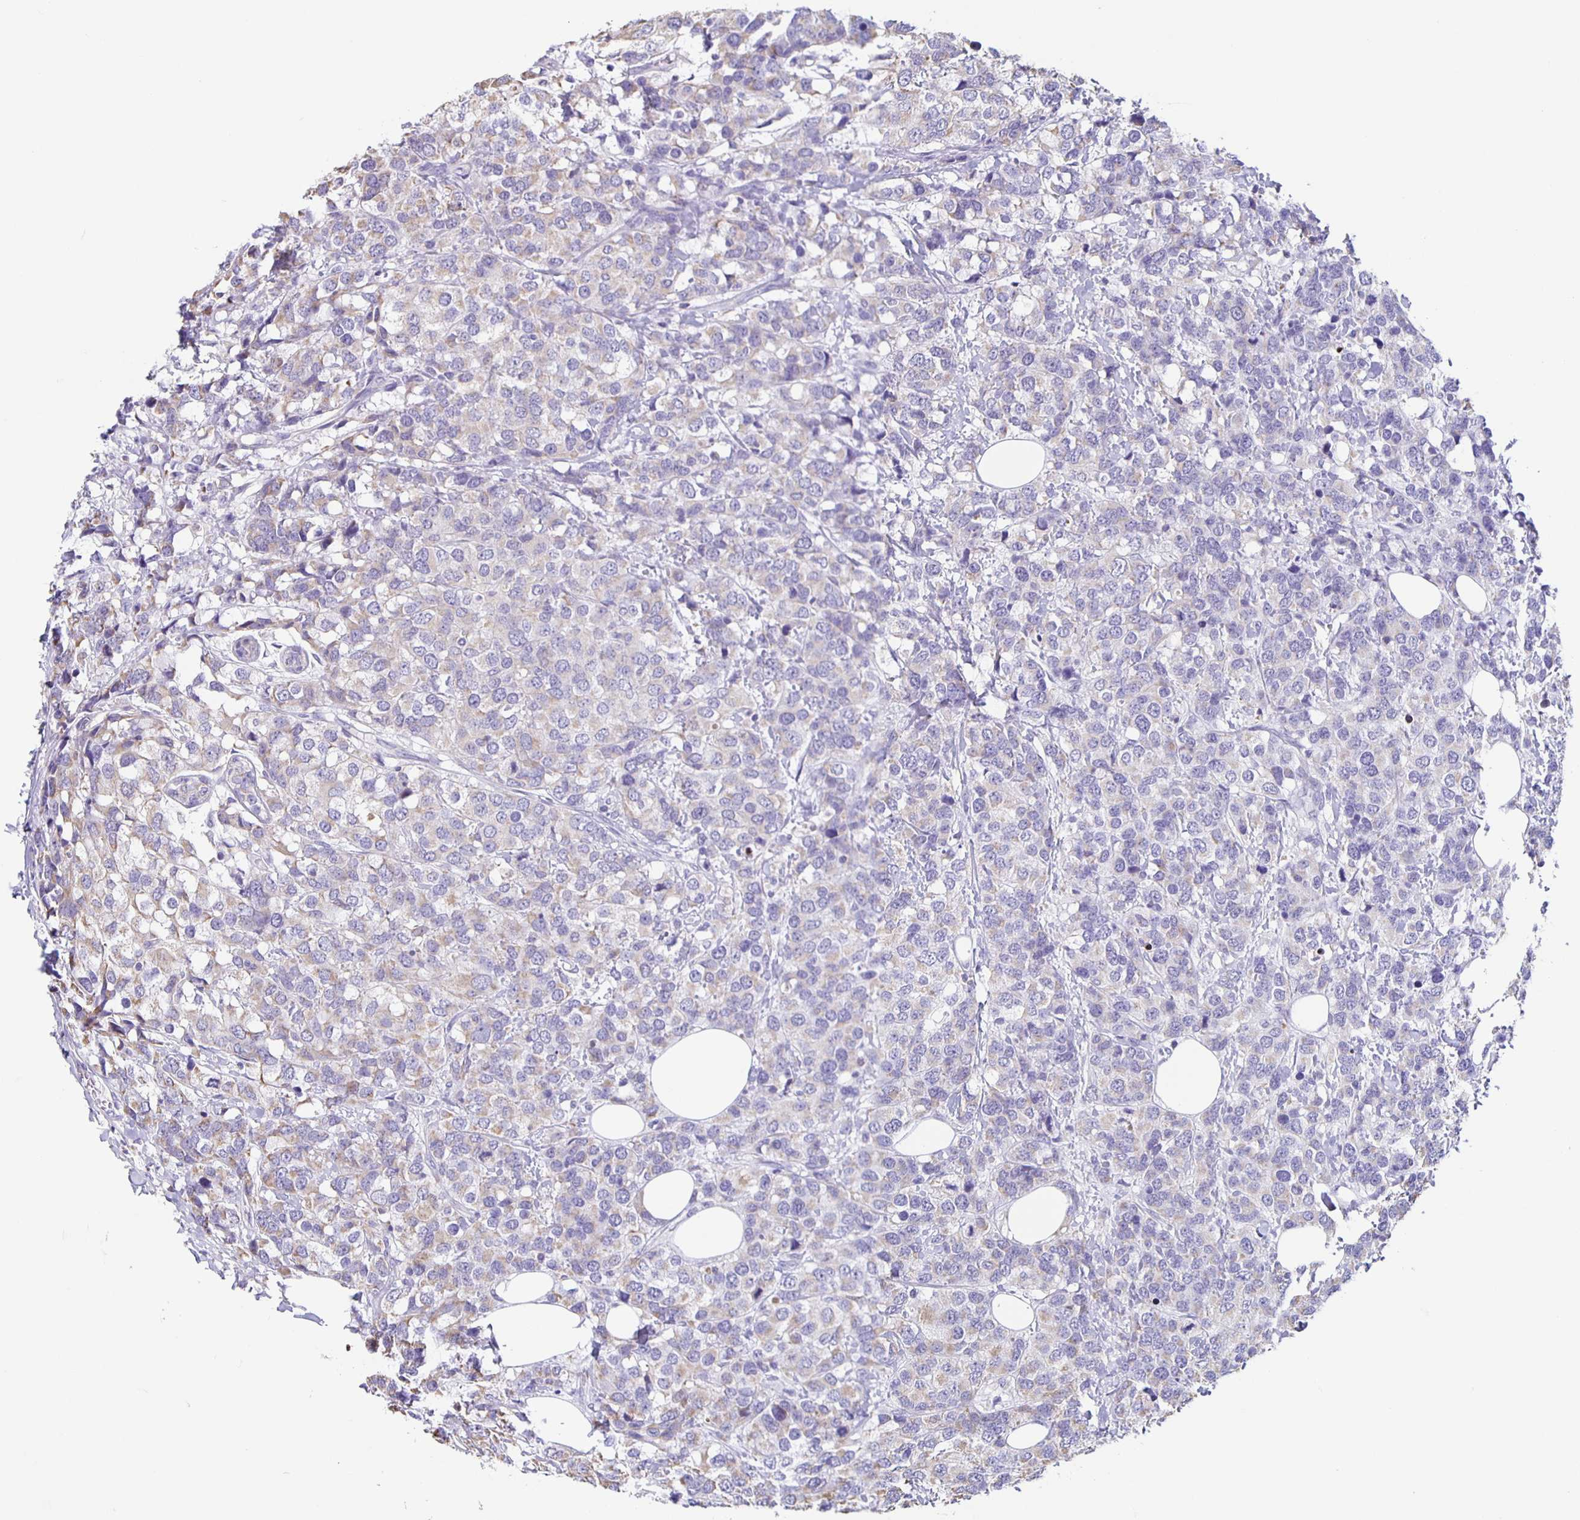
{"staining": {"intensity": "weak", "quantity": "<25%", "location": "cytoplasmic/membranous"}, "tissue": "breast cancer", "cell_type": "Tumor cells", "image_type": "cancer", "snomed": [{"axis": "morphology", "description": "Lobular carcinoma"}, {"axis": "topography", "description": "Breast"}], "caption": "Lobular carcinoma (breast) was stained to show a protein in brown. There is no significant expression in tumor cells.", "gene": "TPPP", "patient": {"sex": "female", "age": 59}}